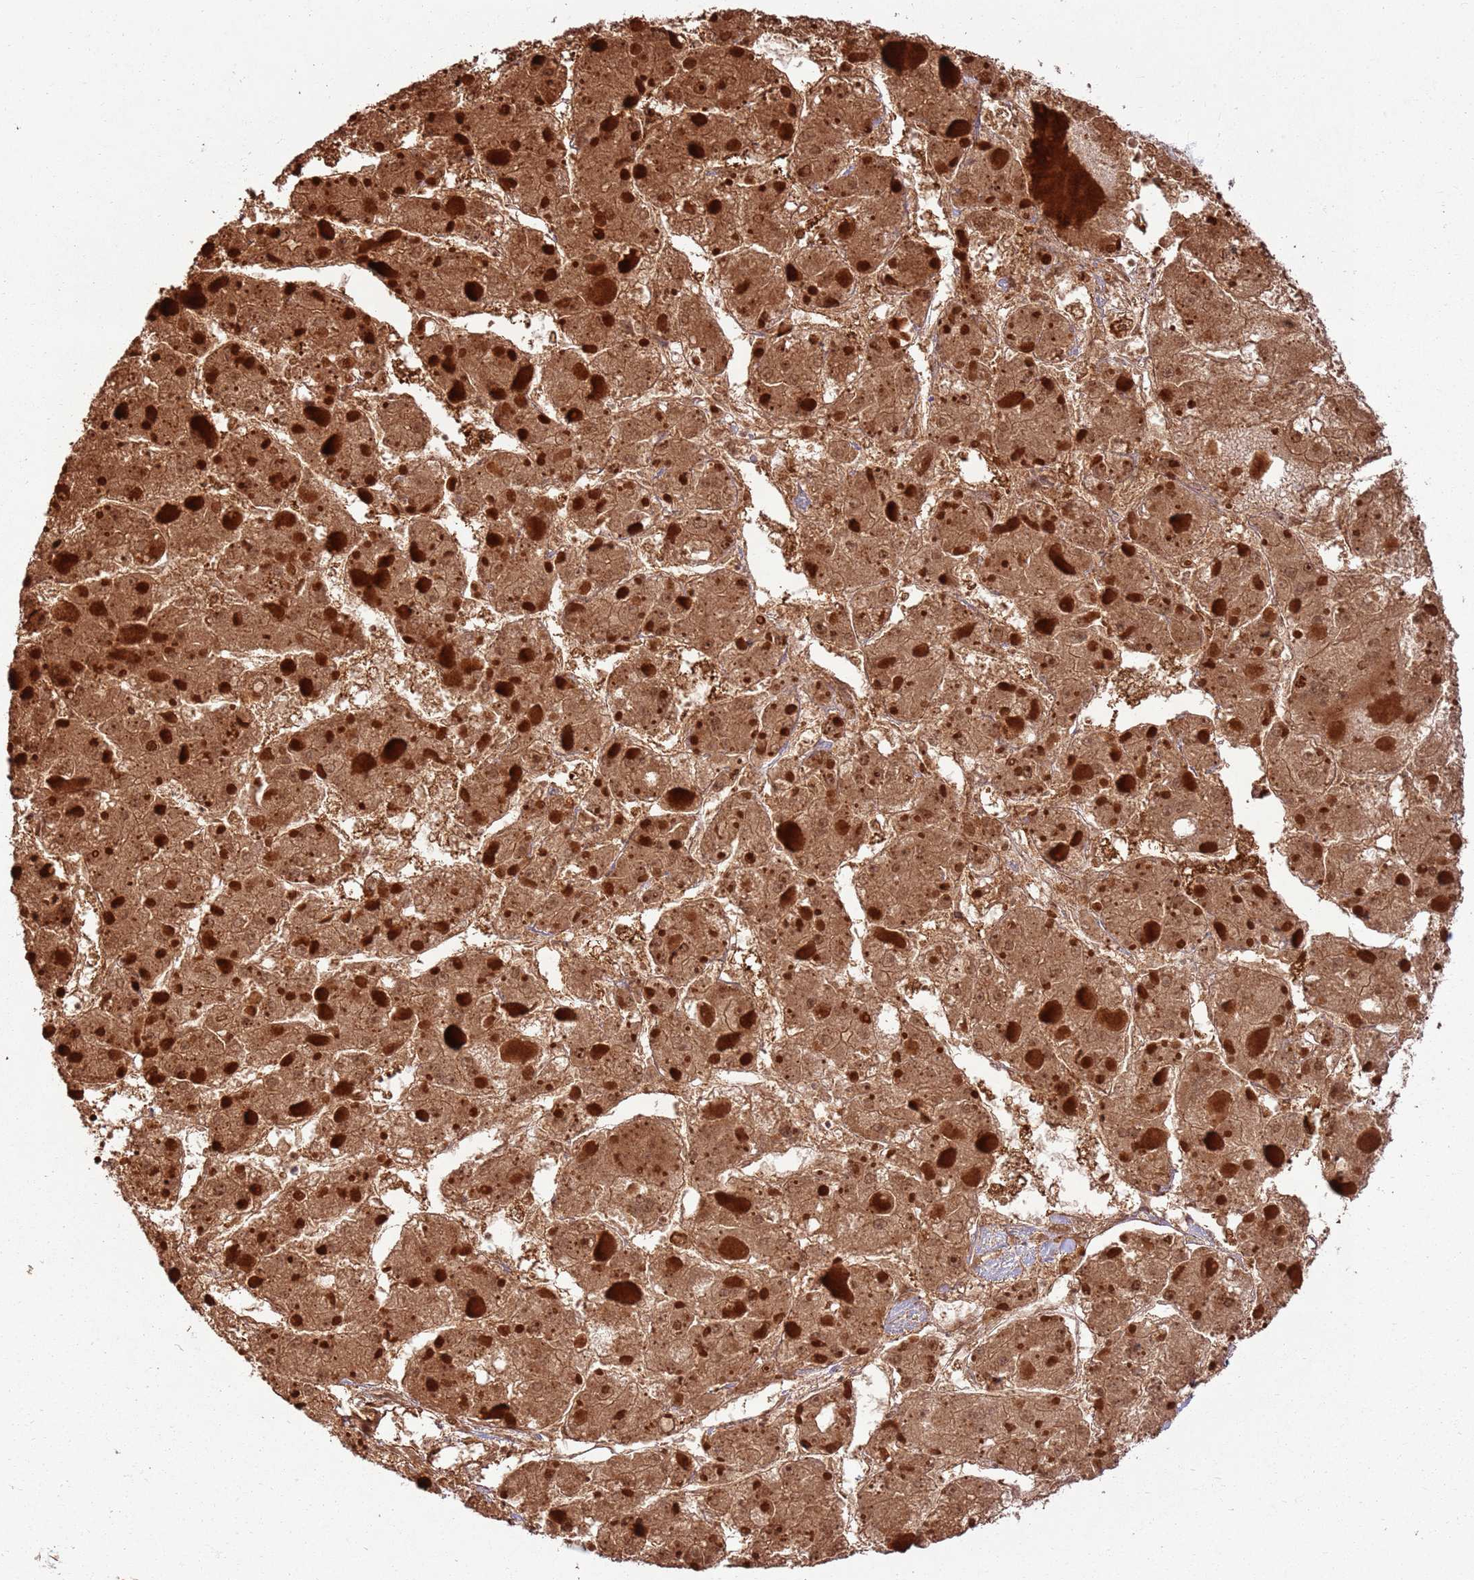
{"staining": {"intensity": "moderate", "quantity": ">75%", "location": "cytoplasmic/membranous,nuclear"}, "tissue": "liver cancer", "cell_type": "Tumor cells", "image_type": "cancer", "snomed": [{"axis": "morphology", "description": "Carcinoma, Hepatocellular, NOS"}, {"axis": "topography", "description": "Liver"}], "caption": "A medium amount of moderate cytoplasmic/membranous and nuclear staining is appreciated in about >75% of tumor cells in liver hepatocellular carcinoma tissue.", "gene": "TBC1D13", "patient": {"sex": "female", "age": 73}}